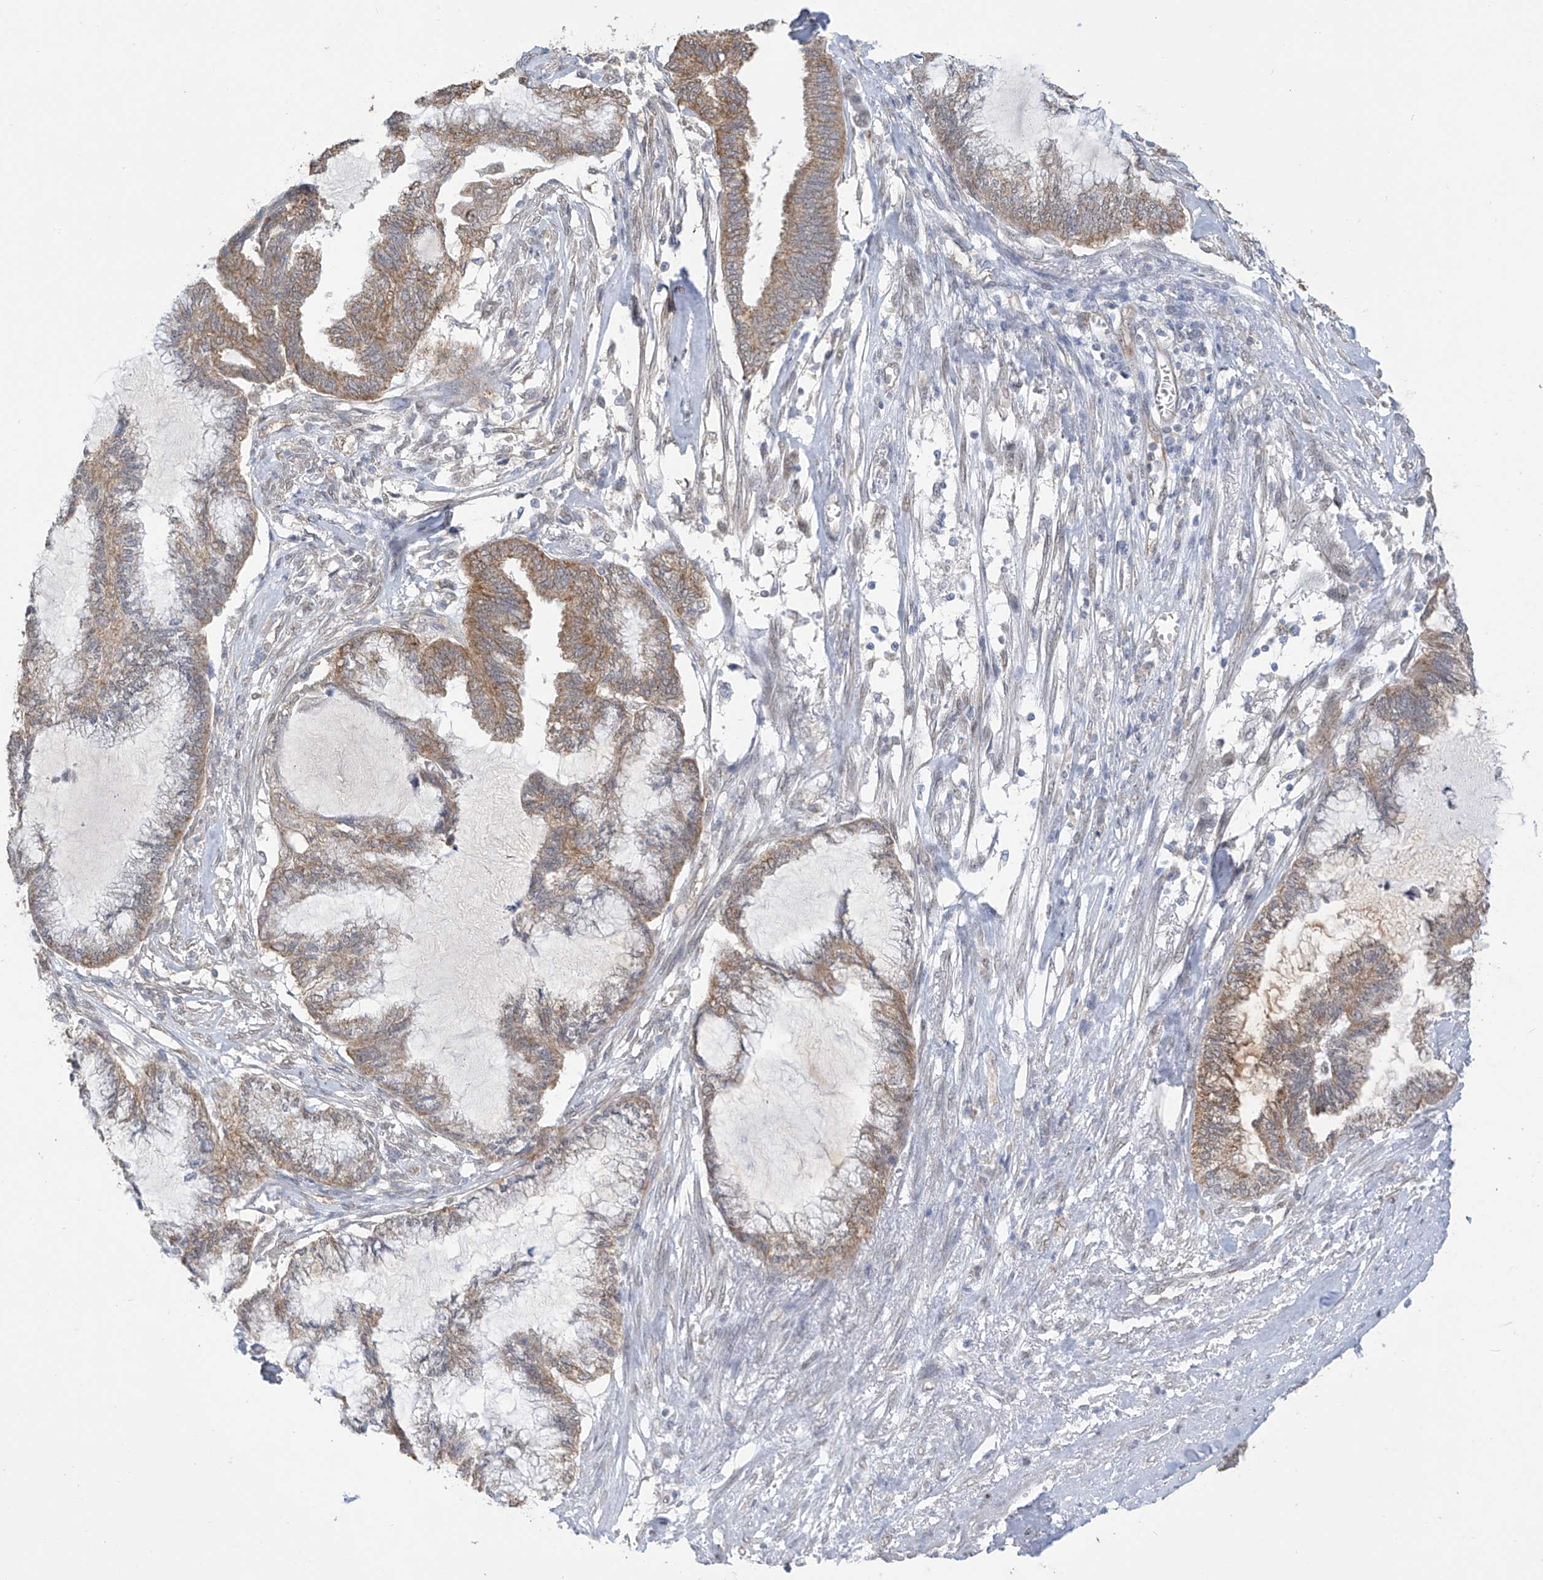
{"staining": {"intensity": "moderate", "quantity": ">75%", "location": "cytoplasmic/membranous"}, "tissue": "endometrial cancer", "cell_type": "Tumor cells", "image_type": "cancer", "snomed": [{"axis": "morphology", "description": "Adenocarcinoma, NOS"}, {"axis": "topography", "description": "Endometrium"}], "caption": "IHC (DAB (3,3'-diaminobenzidine)) staining of endometrial cancer demonstrates moderate cytoplasmic/membranous protein staining in about >75% of tumor cells.", "gene": "KIAA1522", "patient": {"sex": "female", "age": 86}}